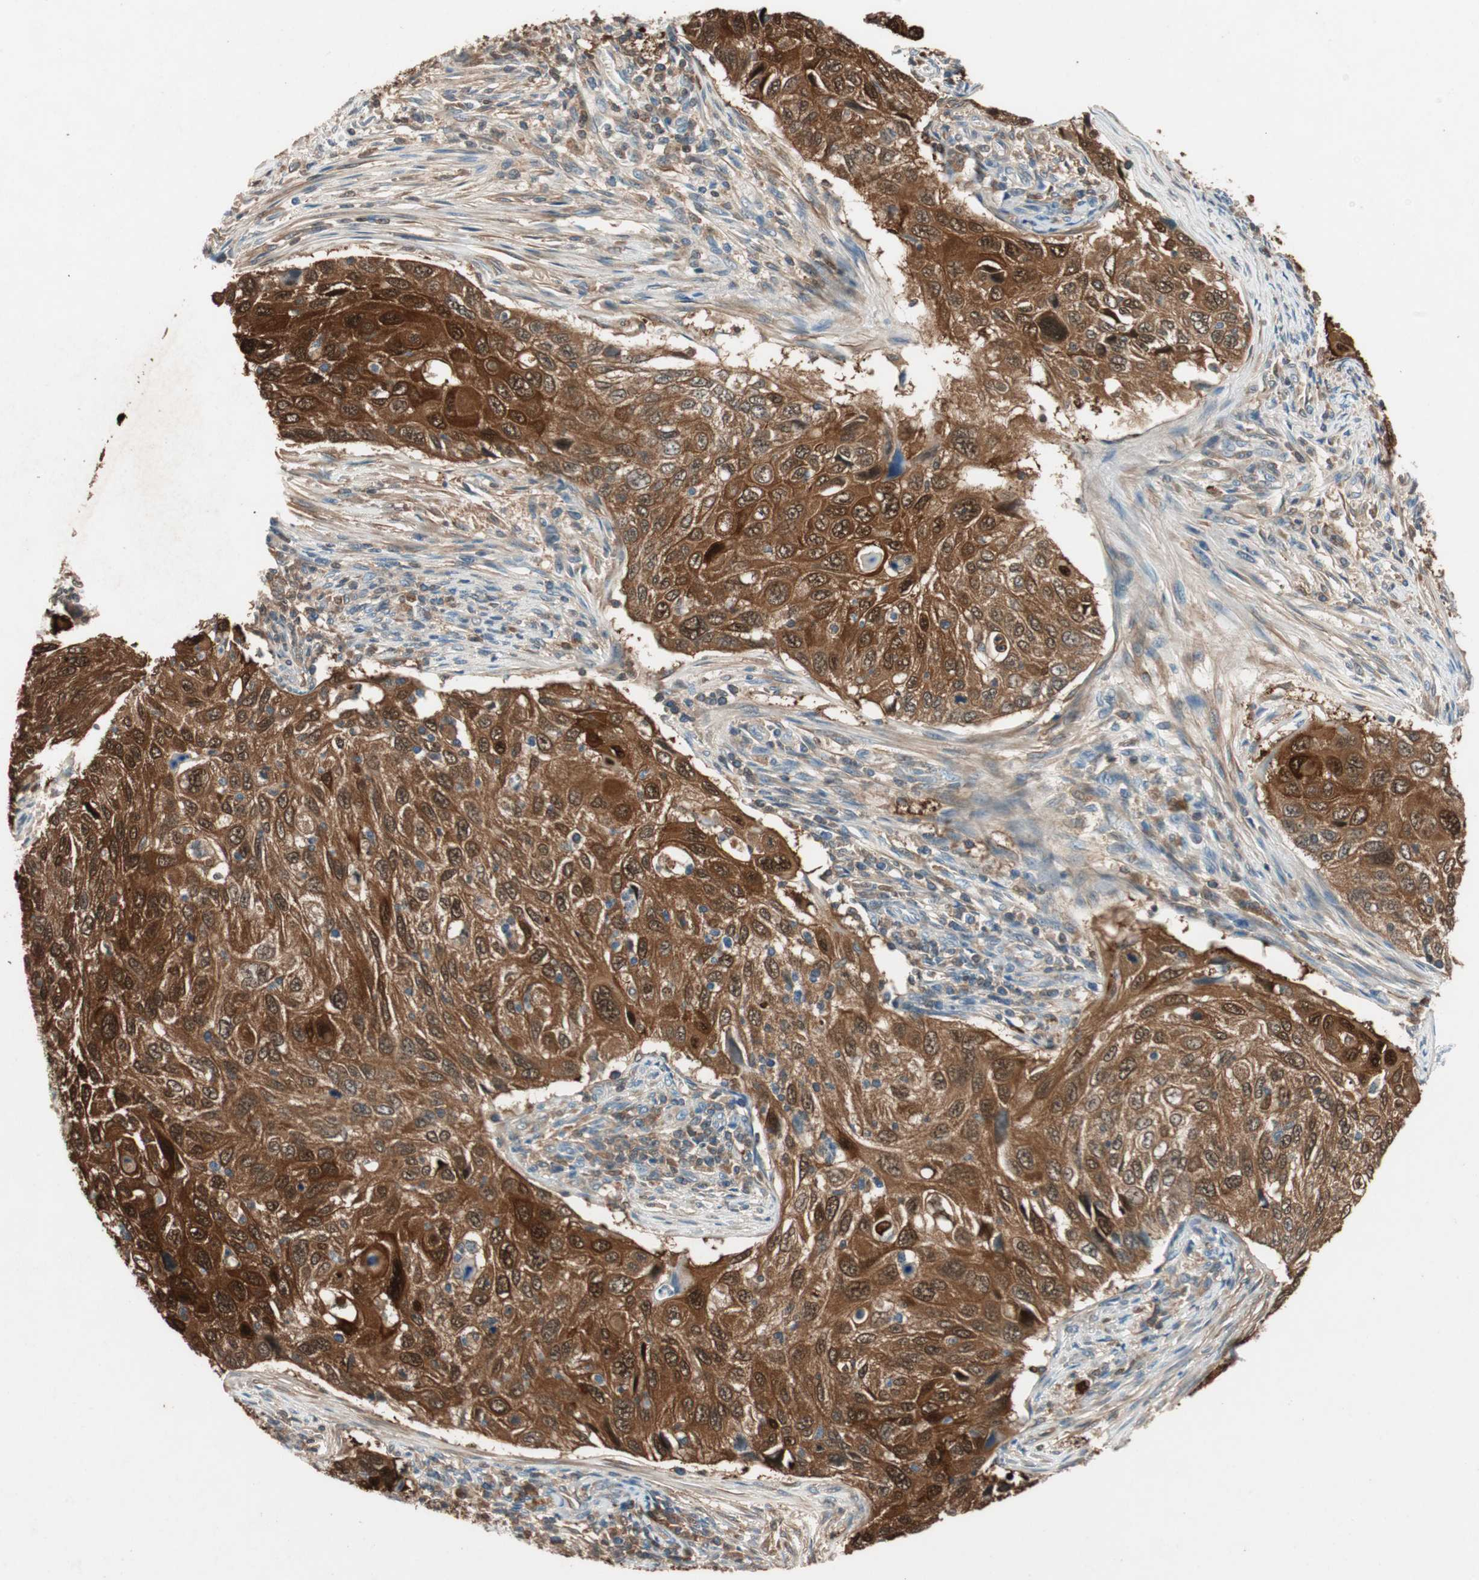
{"staining": {"intensity": "strong", "quantity": "<25%", "location": "cytoplasmic/membranous,nuclear"}, "tissue": "cervical cancer", "cell_type": "Tumor cells", "image_type": "cancer", "snomed": [{"axis": "morphology", "description": "Squamous cell carcinoma, NOS"}, {"axis": "topography", "description": "Cervix"}], "caption": "Immunohistochemistry (IHC) micrograph of cervical squamous cell carcinoma stained for a protein (brown), which exhibits medium levels of strong cytoplasmic/membranous and nuclear expression in about <25% of tumor cells.", "gene": "SERPINB5", "patient": {"sex": "female", "age": 70}}